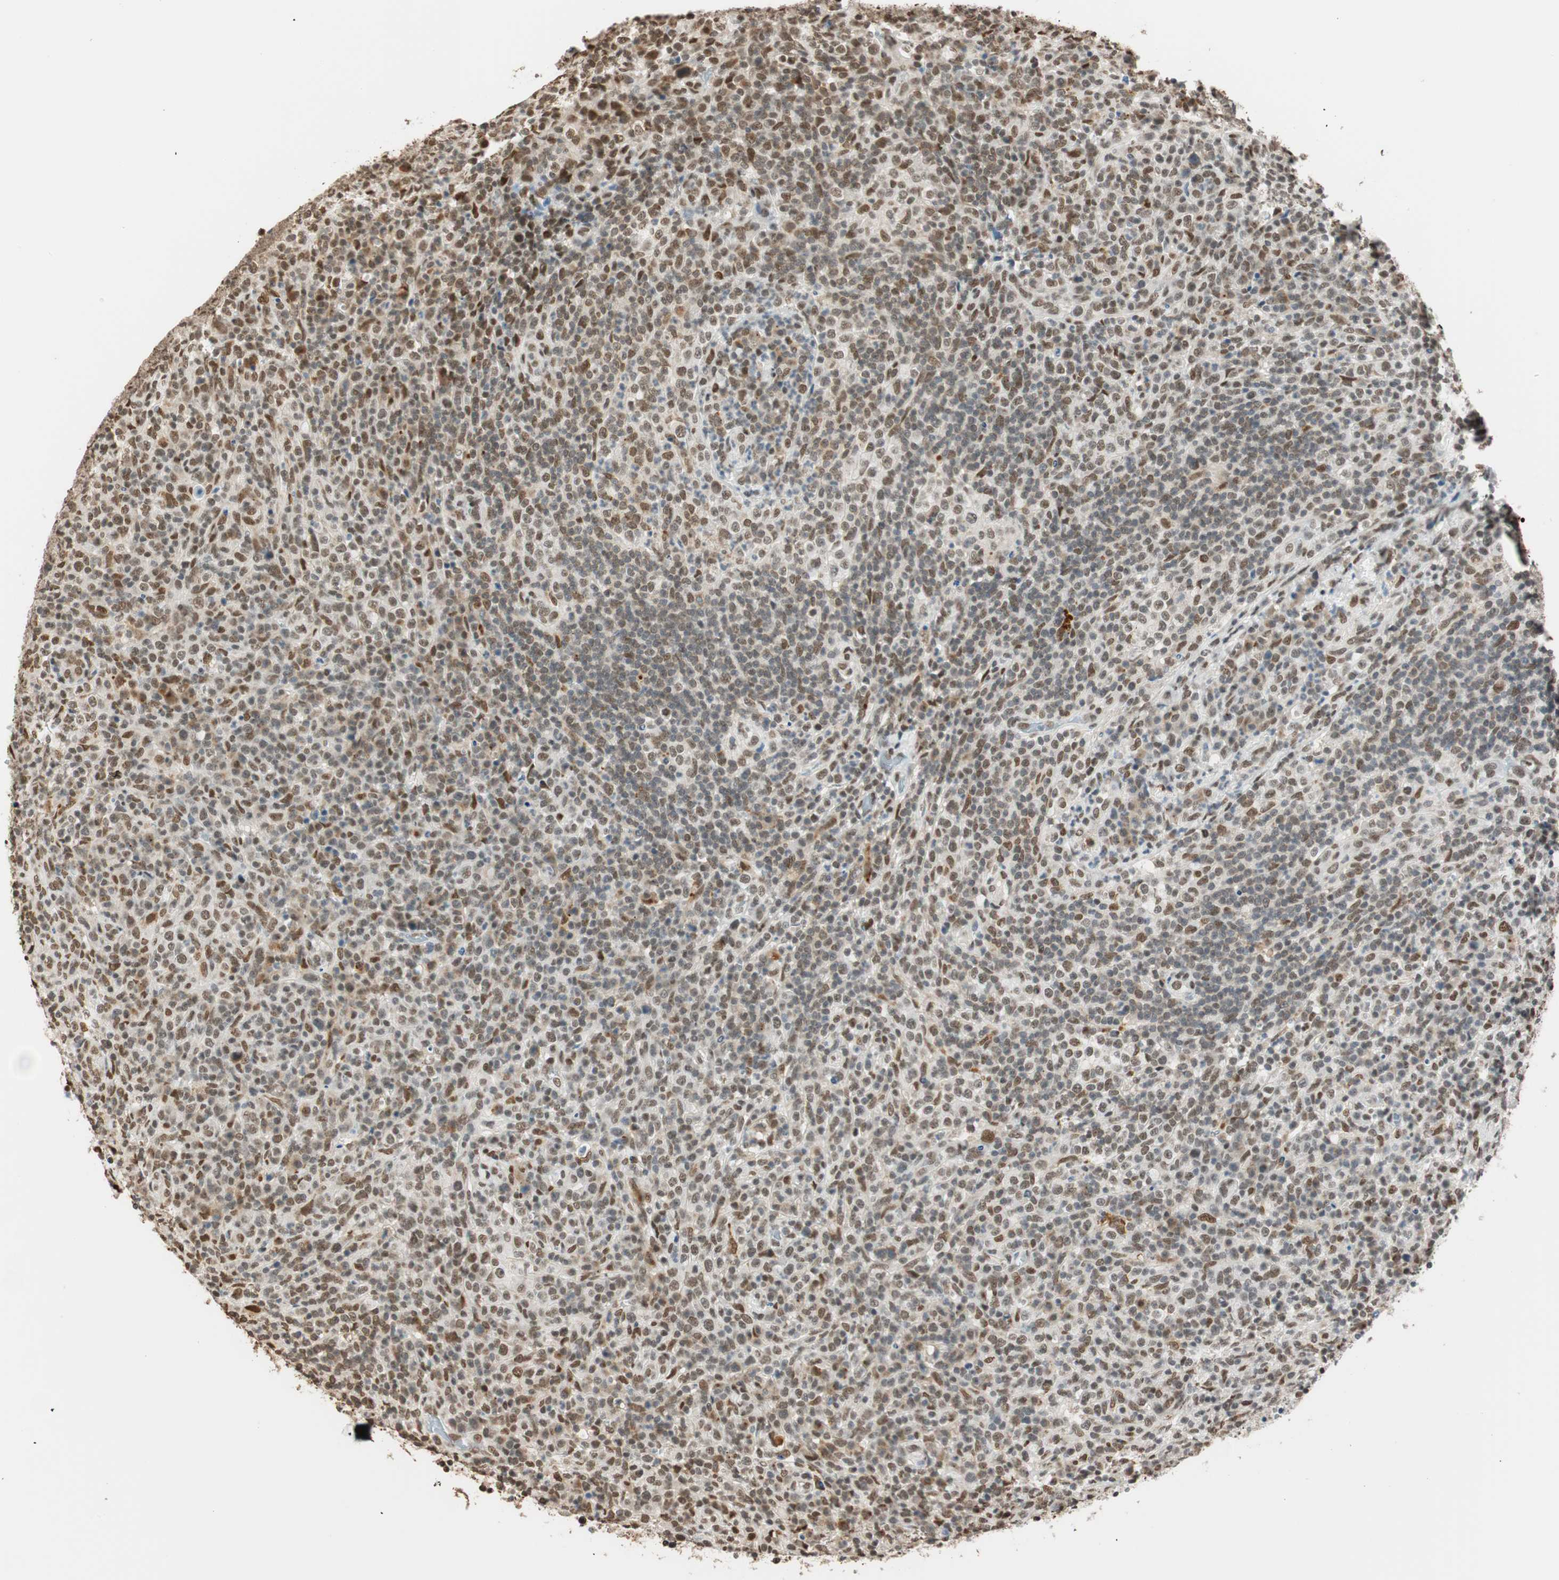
{"staining": {"intensity": "weak", "quantity": "25%-75%", "location": "nuclear"}, "tissue": "lymphoma", "cell_type": "Tumor cells", "image_type": "cancer", "snomed": [{"axis": "morphology", "description": "Malignant lymphoma, non-Hodgkin's type, Low grade"}, {"axis": "topography", "description": "Lymph node"}], "caption": "Immunohistochemical staining of lymphoma displays low levels of weak nuclear staining in about 25%-75% of tumor cells.", "gene": "FANCG", "patient": {"sex": "male", "age": 70}}